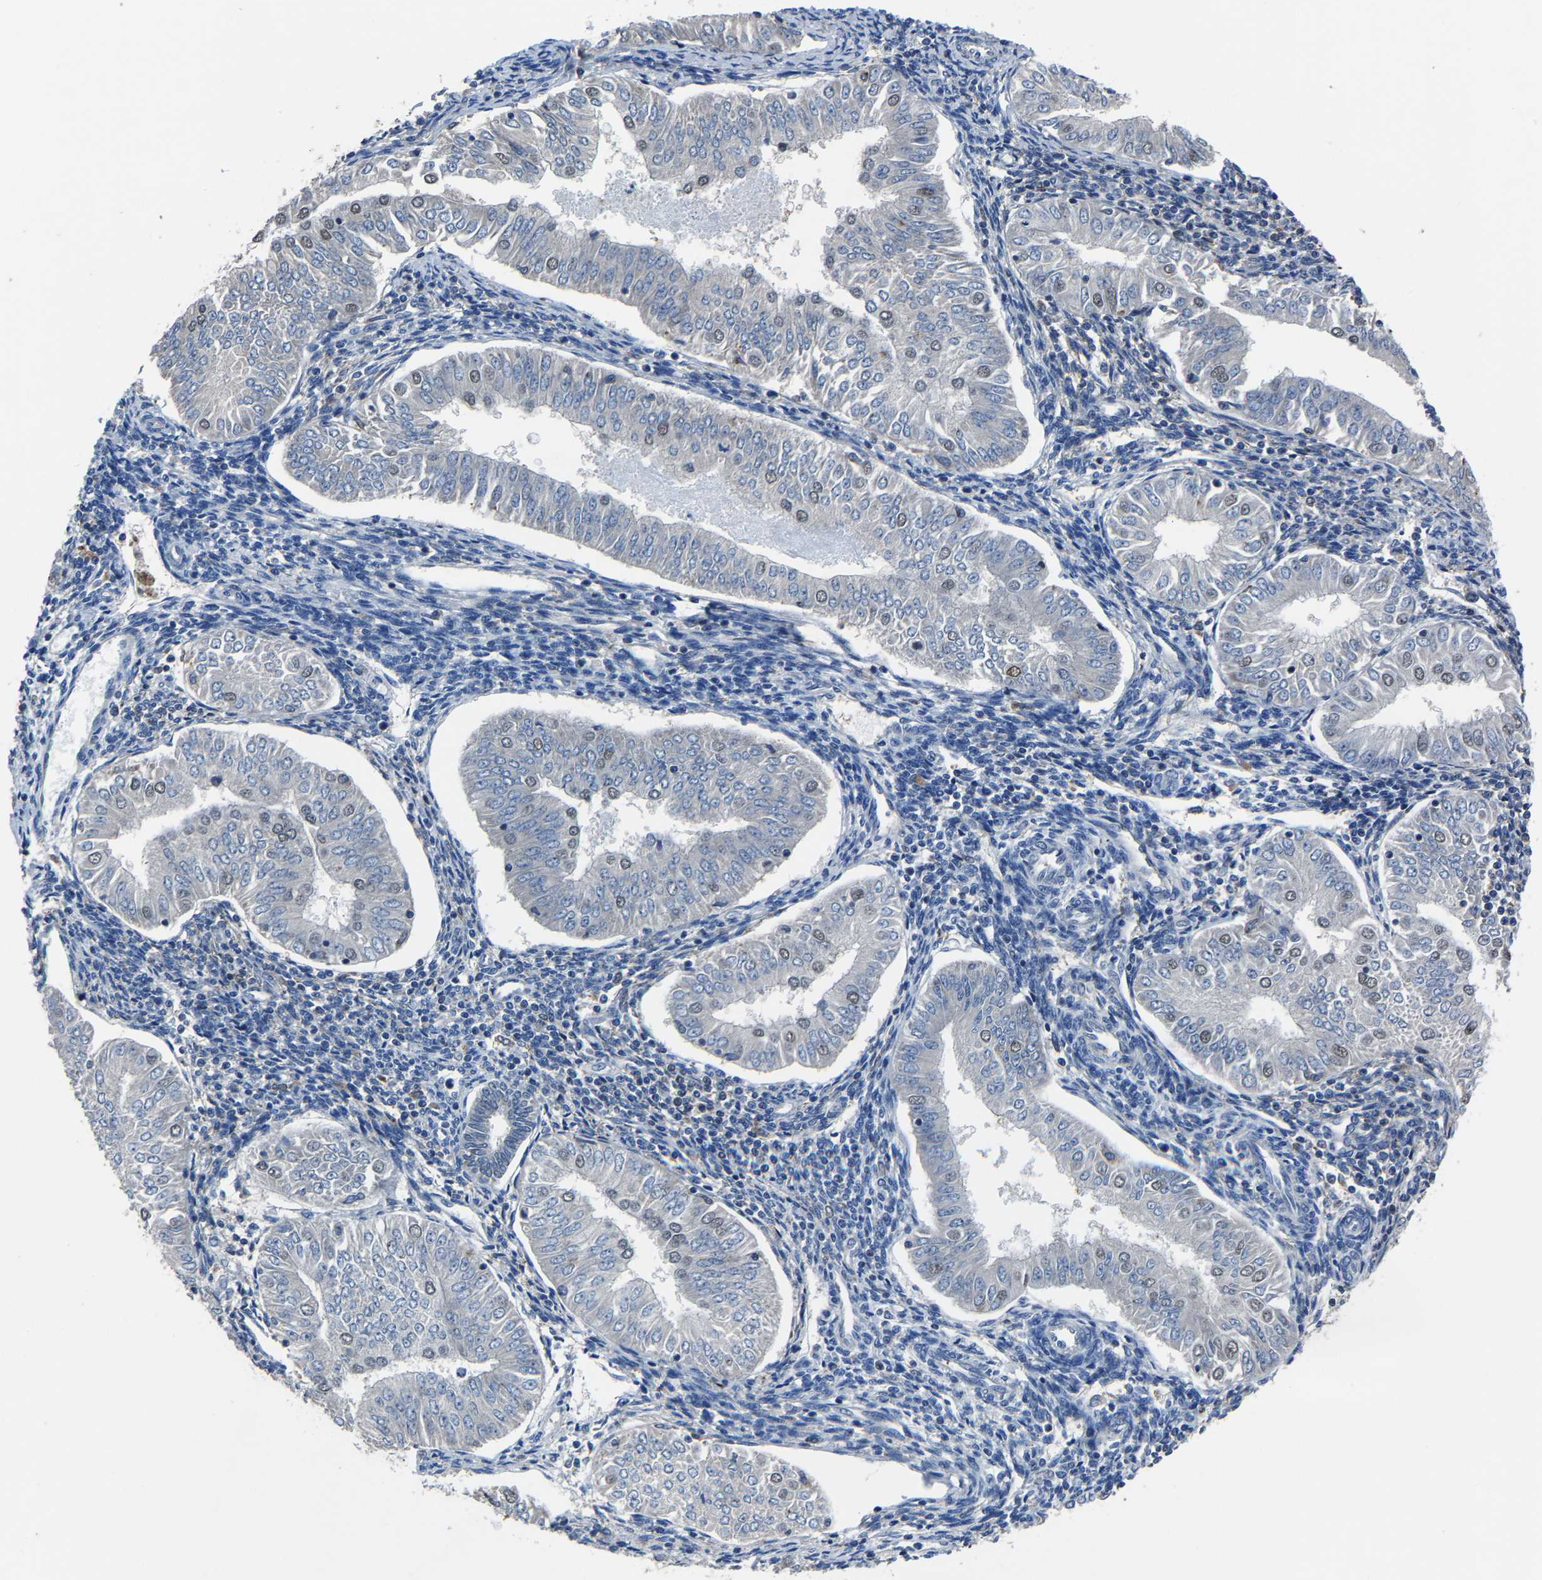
{"staining": {"intensity": "weak", "quantity": "<25%", "location": "nuclear"}, "tissue": "endometrial cancer", "cell_type": "Tumor cells", "image_type": "cancer", "snomed": [{"axis": "morphology", "description": "Normal tissue, NOS"}, {"axis": "morphology", "description": "Adenocarcinoma, NOS"}, {"axis": "topography", "description": "Endometrium"}], "caption": "A micrograph of endometrial cancer stained for a protein reveals no brown staining in tumor cells.", "gene": "STRBP", "patient": {"sex": "female", "age": 53}}